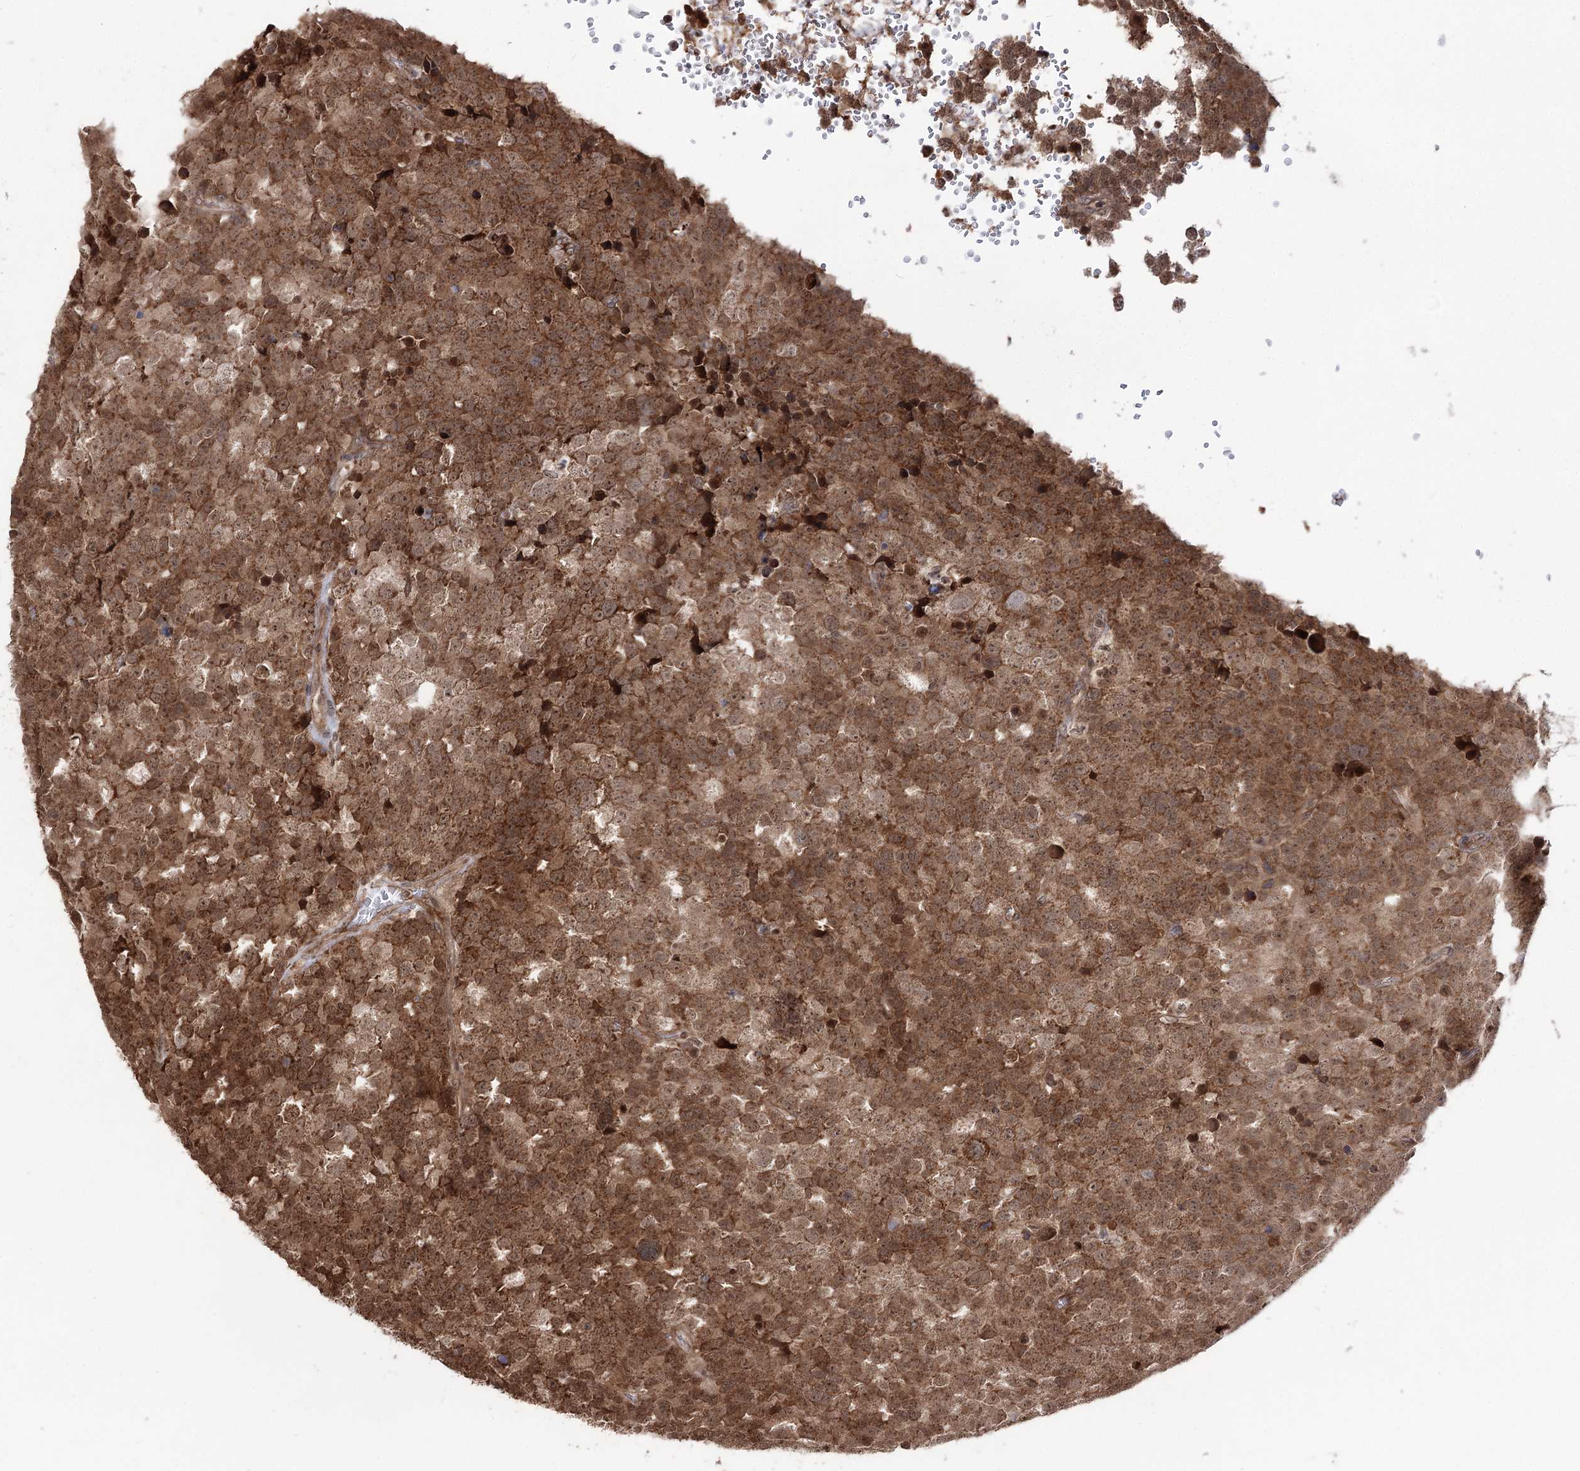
{"staining": {"intensity": "strong", "quantity": ">75%", "location": "cytoplasmic/membranous,nuclear"}, "tissue": "testis cancer", "cell_type": "Tumor cells", "image_type": "cancer", "snomed": [{"axis": "morphology", "description": "Seminoma, NOS"}, {"axis": "topography", "description": "Testis"}], "caption": "Immunohistochemical staining of testis cancer (seminoma) reveals high levels of strong cytoplasmic/membranous and nuclear protein positivity in about >75% of tumor cells.", "gene": "FAM53B", "patient": {"sex": "male", "age": 71}}